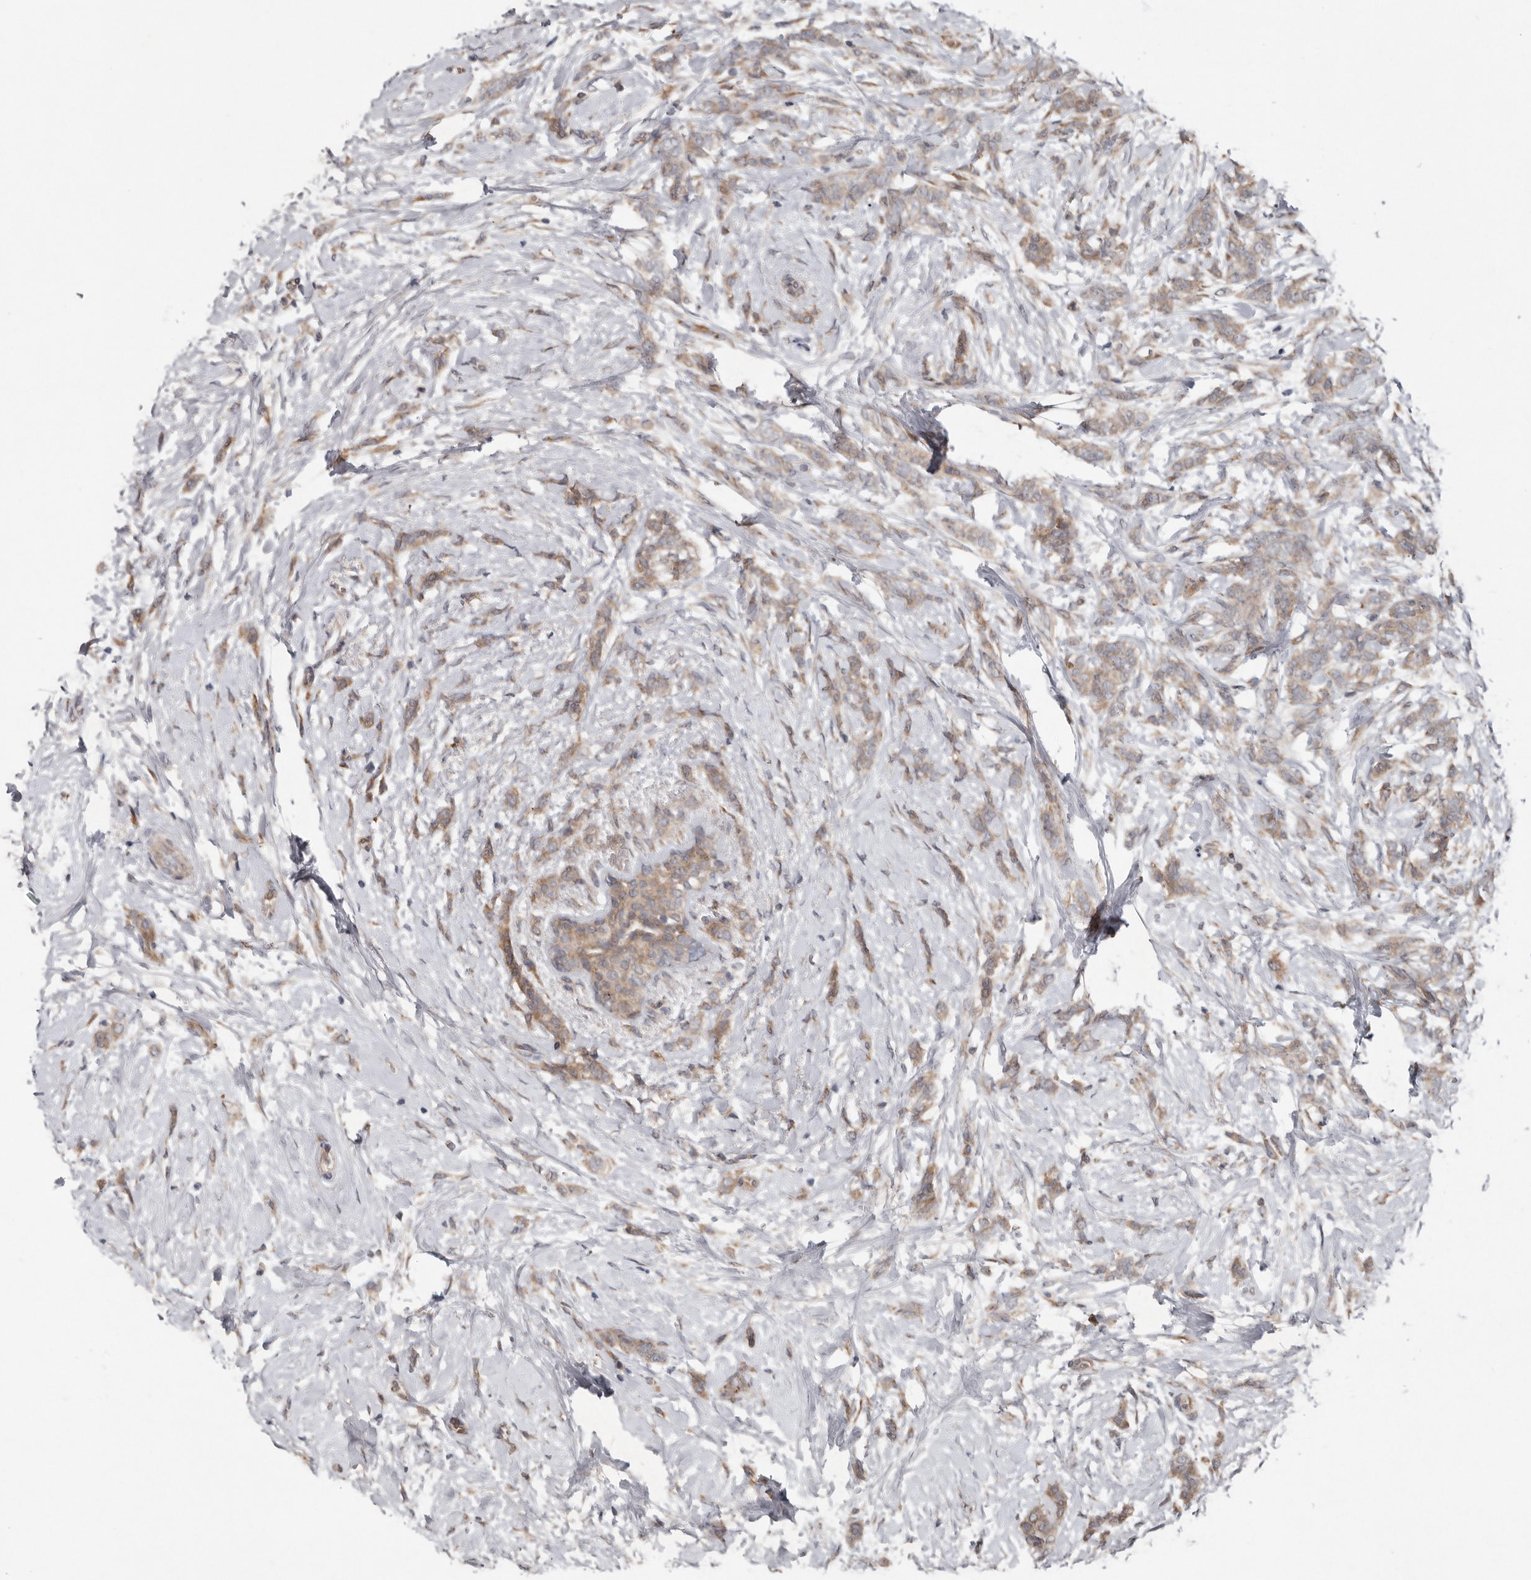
{"staining": {"intensity": "weak", "quantity": ">75%", "location": "cytoplasmic/membranous"}, "tissue": "breast cancer", "cell_type": "Tumor cells", "image_type": "cancer", "snomed": [{"axis": "morphology", "description": "Lobular carcinoma, in situ"}, {"axis": "morphology", "description": "Lobular carcinoma"}, {"axis": "topography", "description": "Breast"}], "caption": "The photomicrograph demonstrates a brown stain indicating the presence of a protein in the cytoplasmic/membranous of tumor cells in lobular carcinoma in situ (breast). The protein is shown in brown color, while the nuclei are stained blue.", "gene": "CHML", "patient": {"sex": "female", "age": 41}}